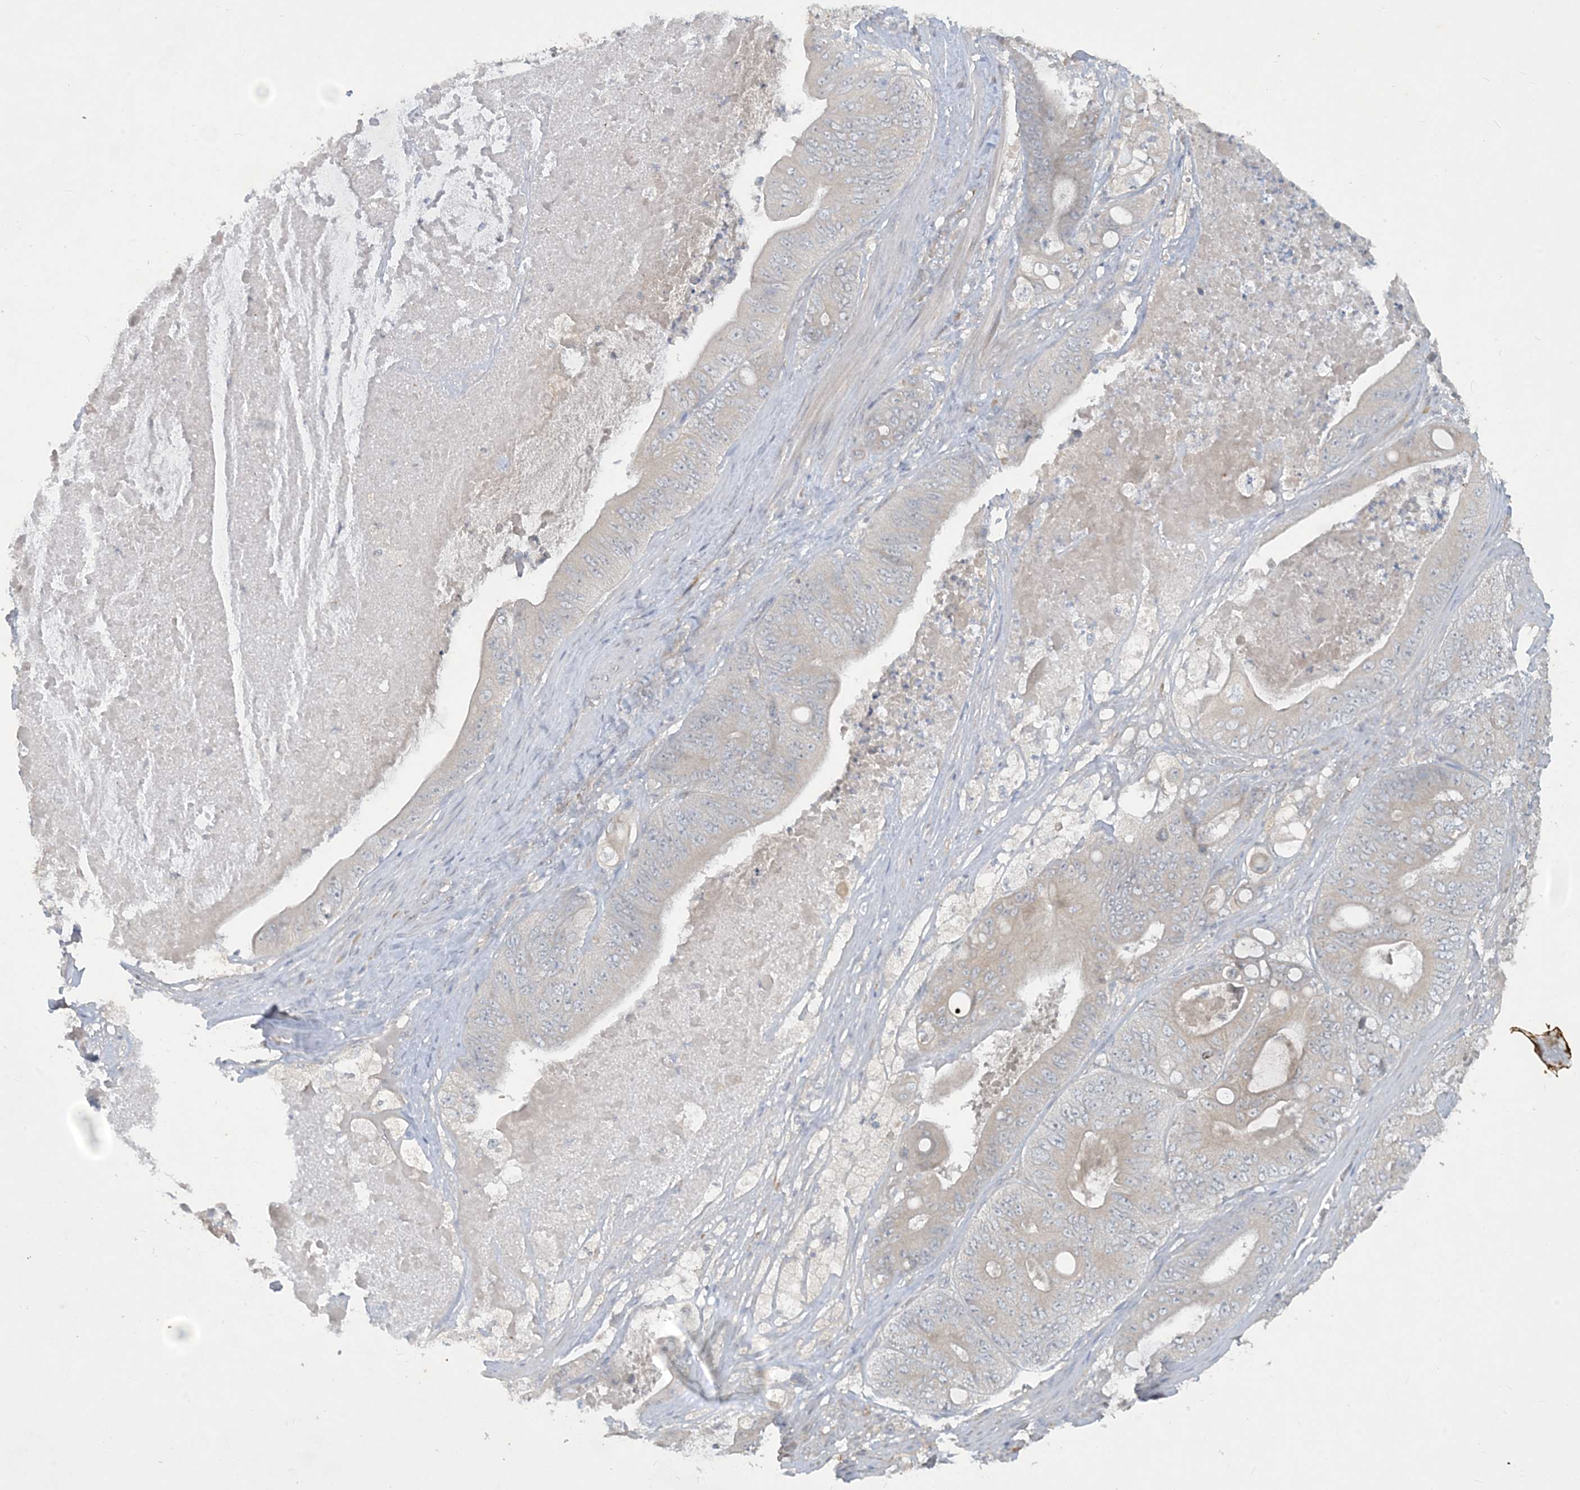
{"staining": {"intensity": "negative", "quantity": "none", "location": "none"}, "tissue": "stomach cancer", "cell_type": "Tumor cells", "image_type": "cancer", "snomed": [{"axis": "morphology", "description": "Adenocarcinoma, NOS"}, {"axis": "topography", "description": "Stomach"}], "caption": "Immunohistochemistry (IHC) of stomach cancer demonstrates no positivity in tumor cells.", "gene": "CDS1", "patient": {"sex": "female", "age": 73}}